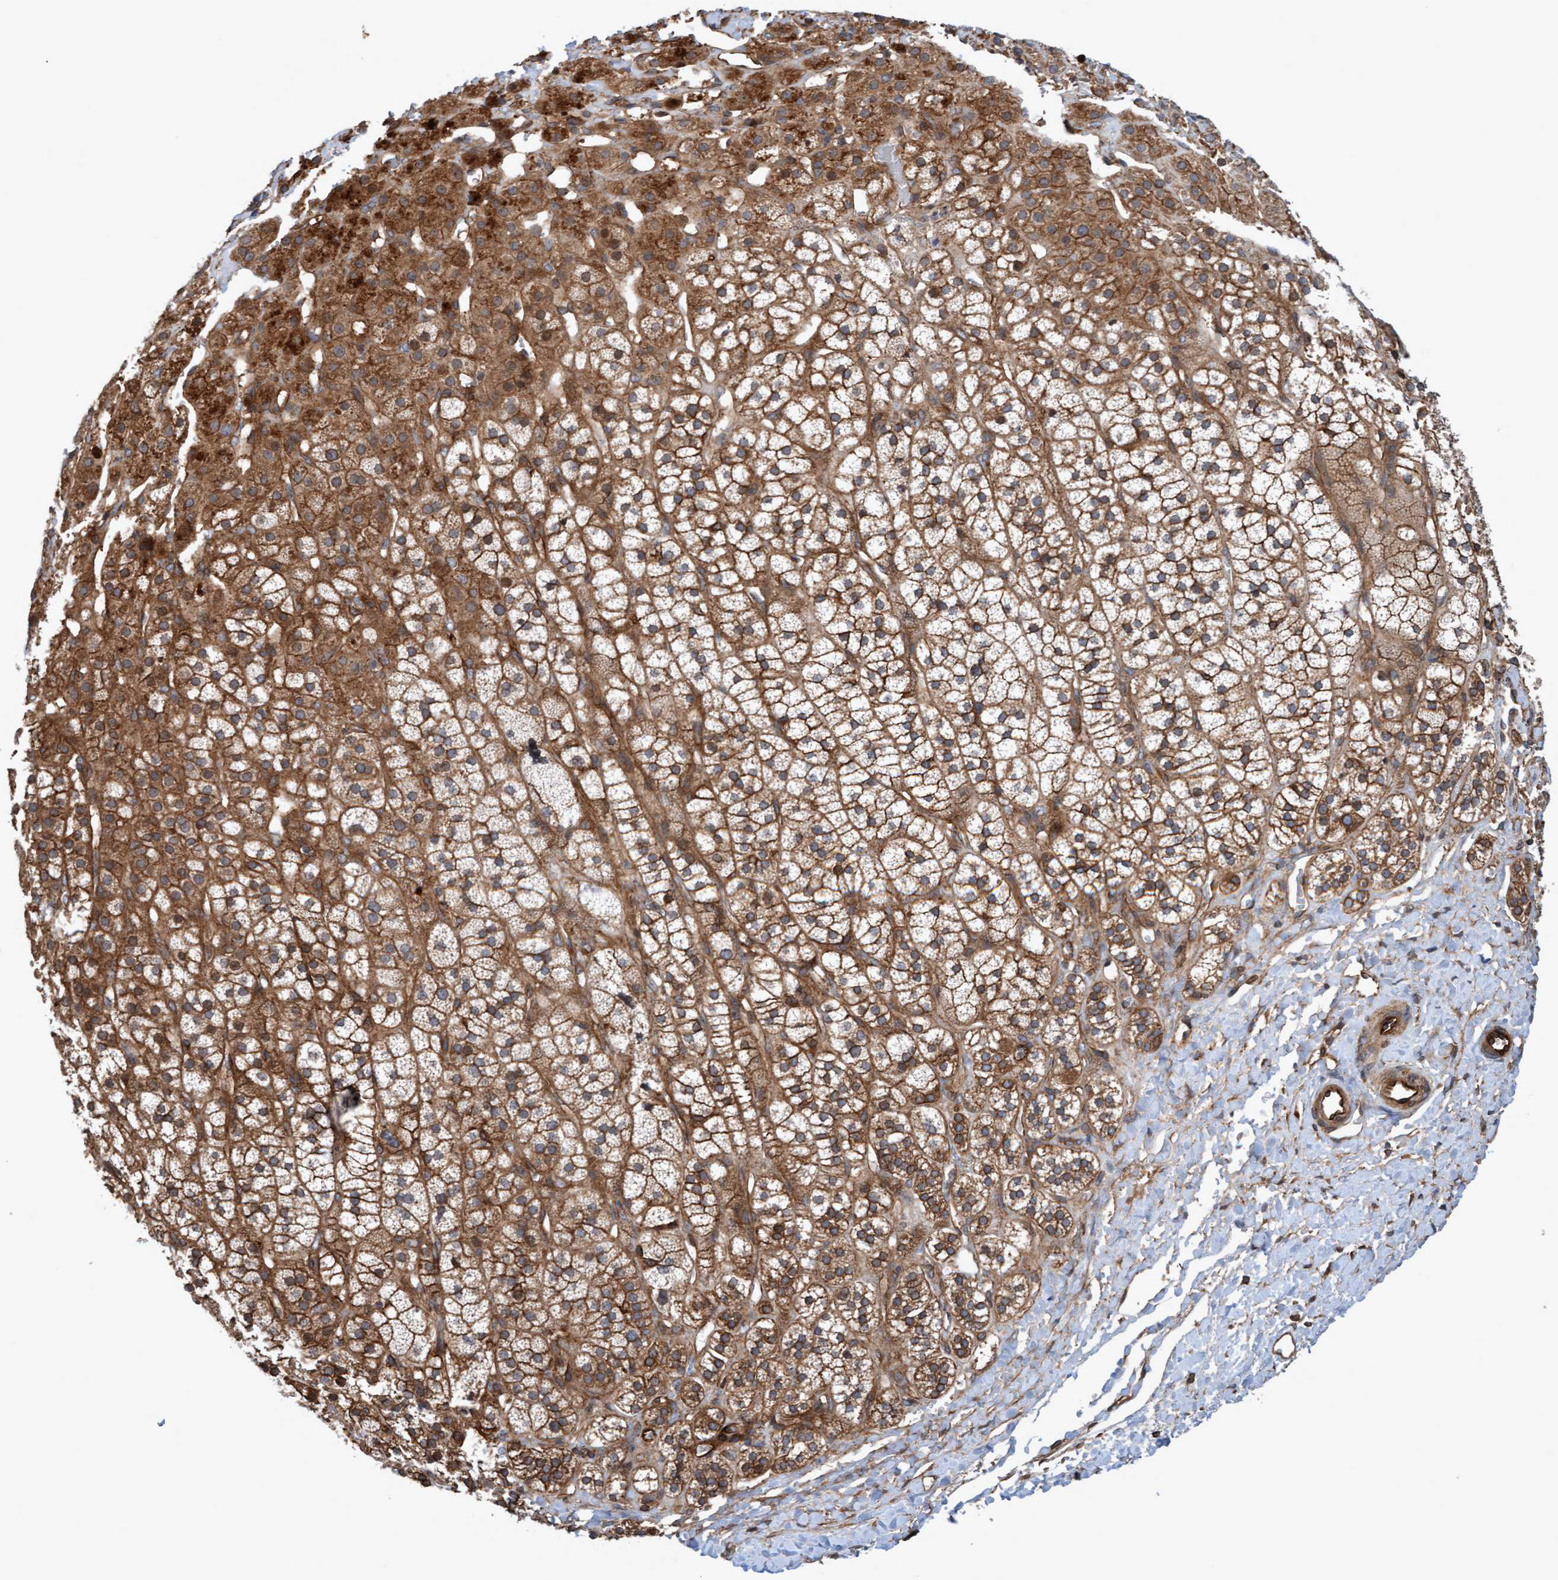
{"staining": {"intensity": "moderate", "quantity": ">75%", "location": "cytoplasmic/membranous"}, "tissue": "adrenal gland", "cell_type": "Glandular cells", "image_type": "normal", "snomed": [{"axis": "morphology", "description": "Normal tissue, NOS"}, {"axis": "topography", "description": "Adrenal gland"}], "caption": "Adrenal gland stained with immunohistochemistry (IHC) exhibits moderate cytoplasmic/membranous positivity in approximately >75% of glandular cells.", "gene": "ERAL1", "patient": {"sex": "male", "age": 56}}